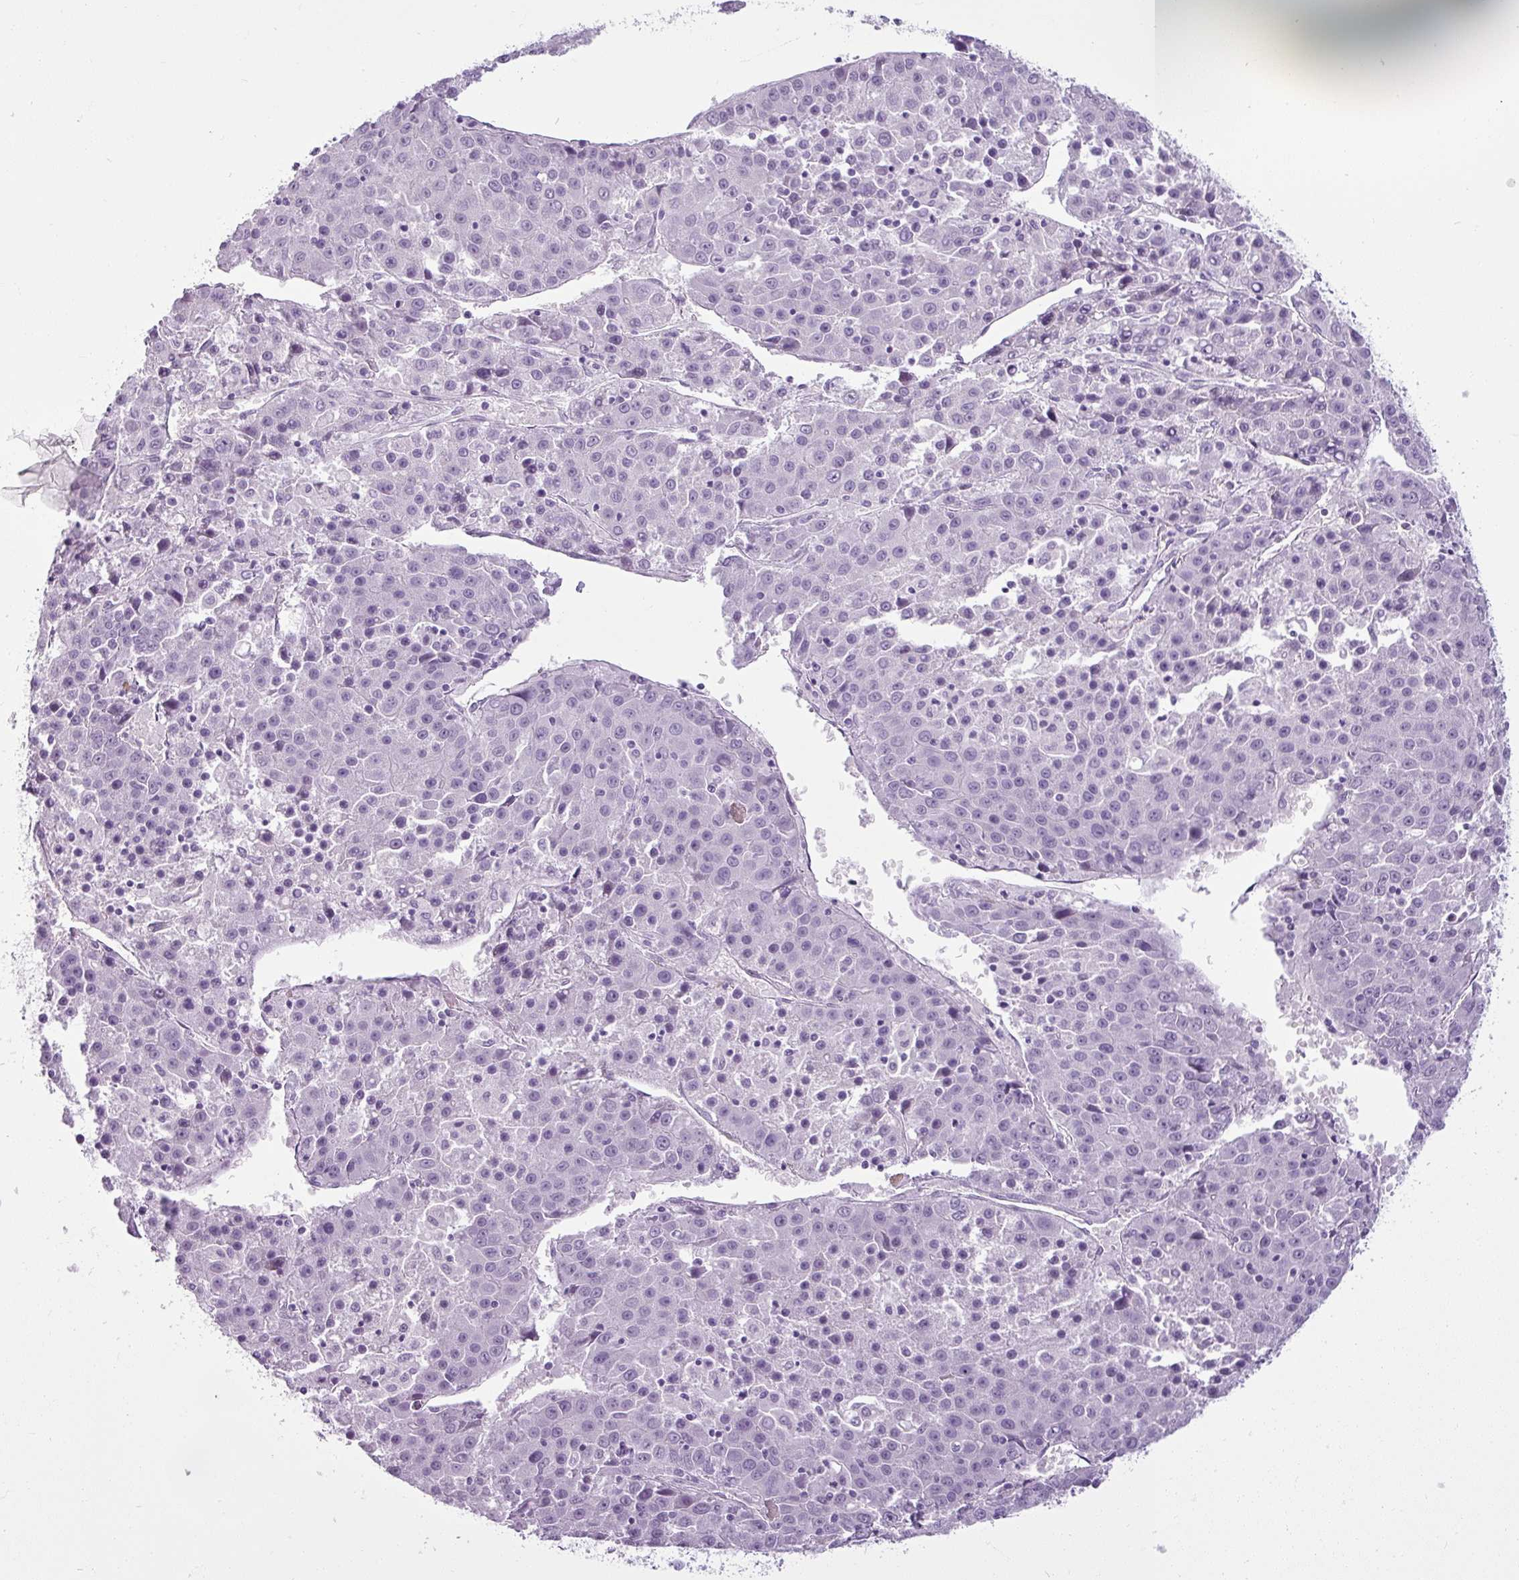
{"staining": {"intensity": "negative", "quantity": "none", "location": "none"}, "tissue": "liver cancer", "cell_type": "Tumor cells", "image_type": "cancer", "snomed": [{"axis": "morphology", "description": "Carcinoma, Hepatocellular, NOS"}, {"axis": "topography", "description": "Liver"}], "caption": "DAB immunohistochemical staining of human hepatocellular carcinoma (liver) reveals no significant positivity in tumor cells. The staining was performed using DAB (3,3'-diaminobenzidine) to visualize the protein expression in brown, while the nuclei were stained in blue with hematoxylin (Magnification: 20x).", "gene": "CDH16", "patient": {"sex": "female", "age": 53}}